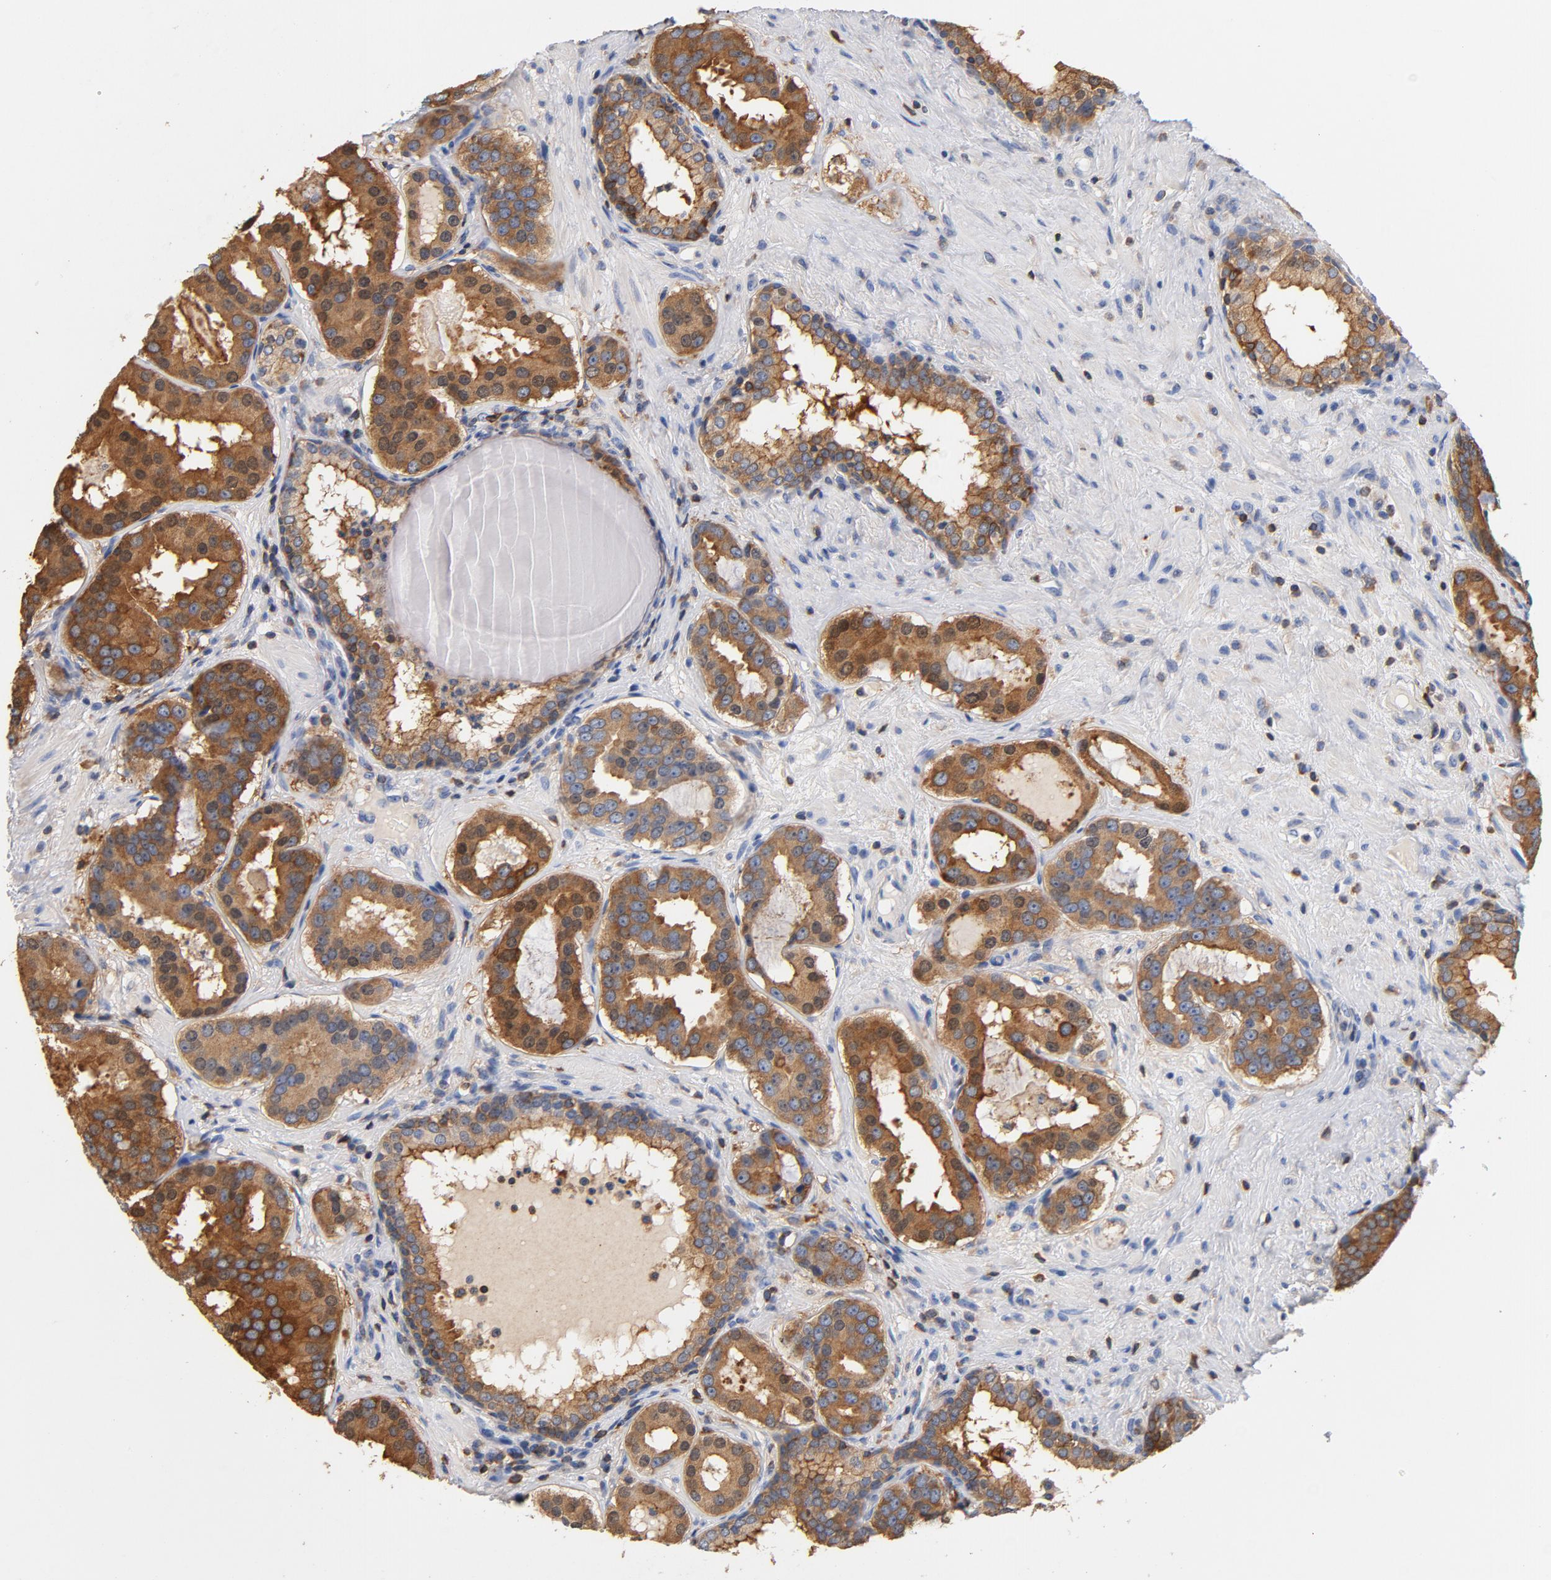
{"staining": {"intensity": "moderate", "quantity": ">75%", "location": "cytoplasmic/membranous"}, "tissue": "prostate cancer", "cell_type": "Tumor cells", "image_type": "cancer", "snomed": [{"axis": "morphology", "description": "Adenocarcinoma, Low grade"}, {"axis": "topography", "description": "Prostate"}], "caption": "Human prostate cancer (adenocarcinoma (low-grade)) stained for a protein (brown) shows moderate cytoplasmic/membranous positive expression in about >75% of tumor cells.", "gene": "EZR", "patient": {"sex": "male", "age": 59}}